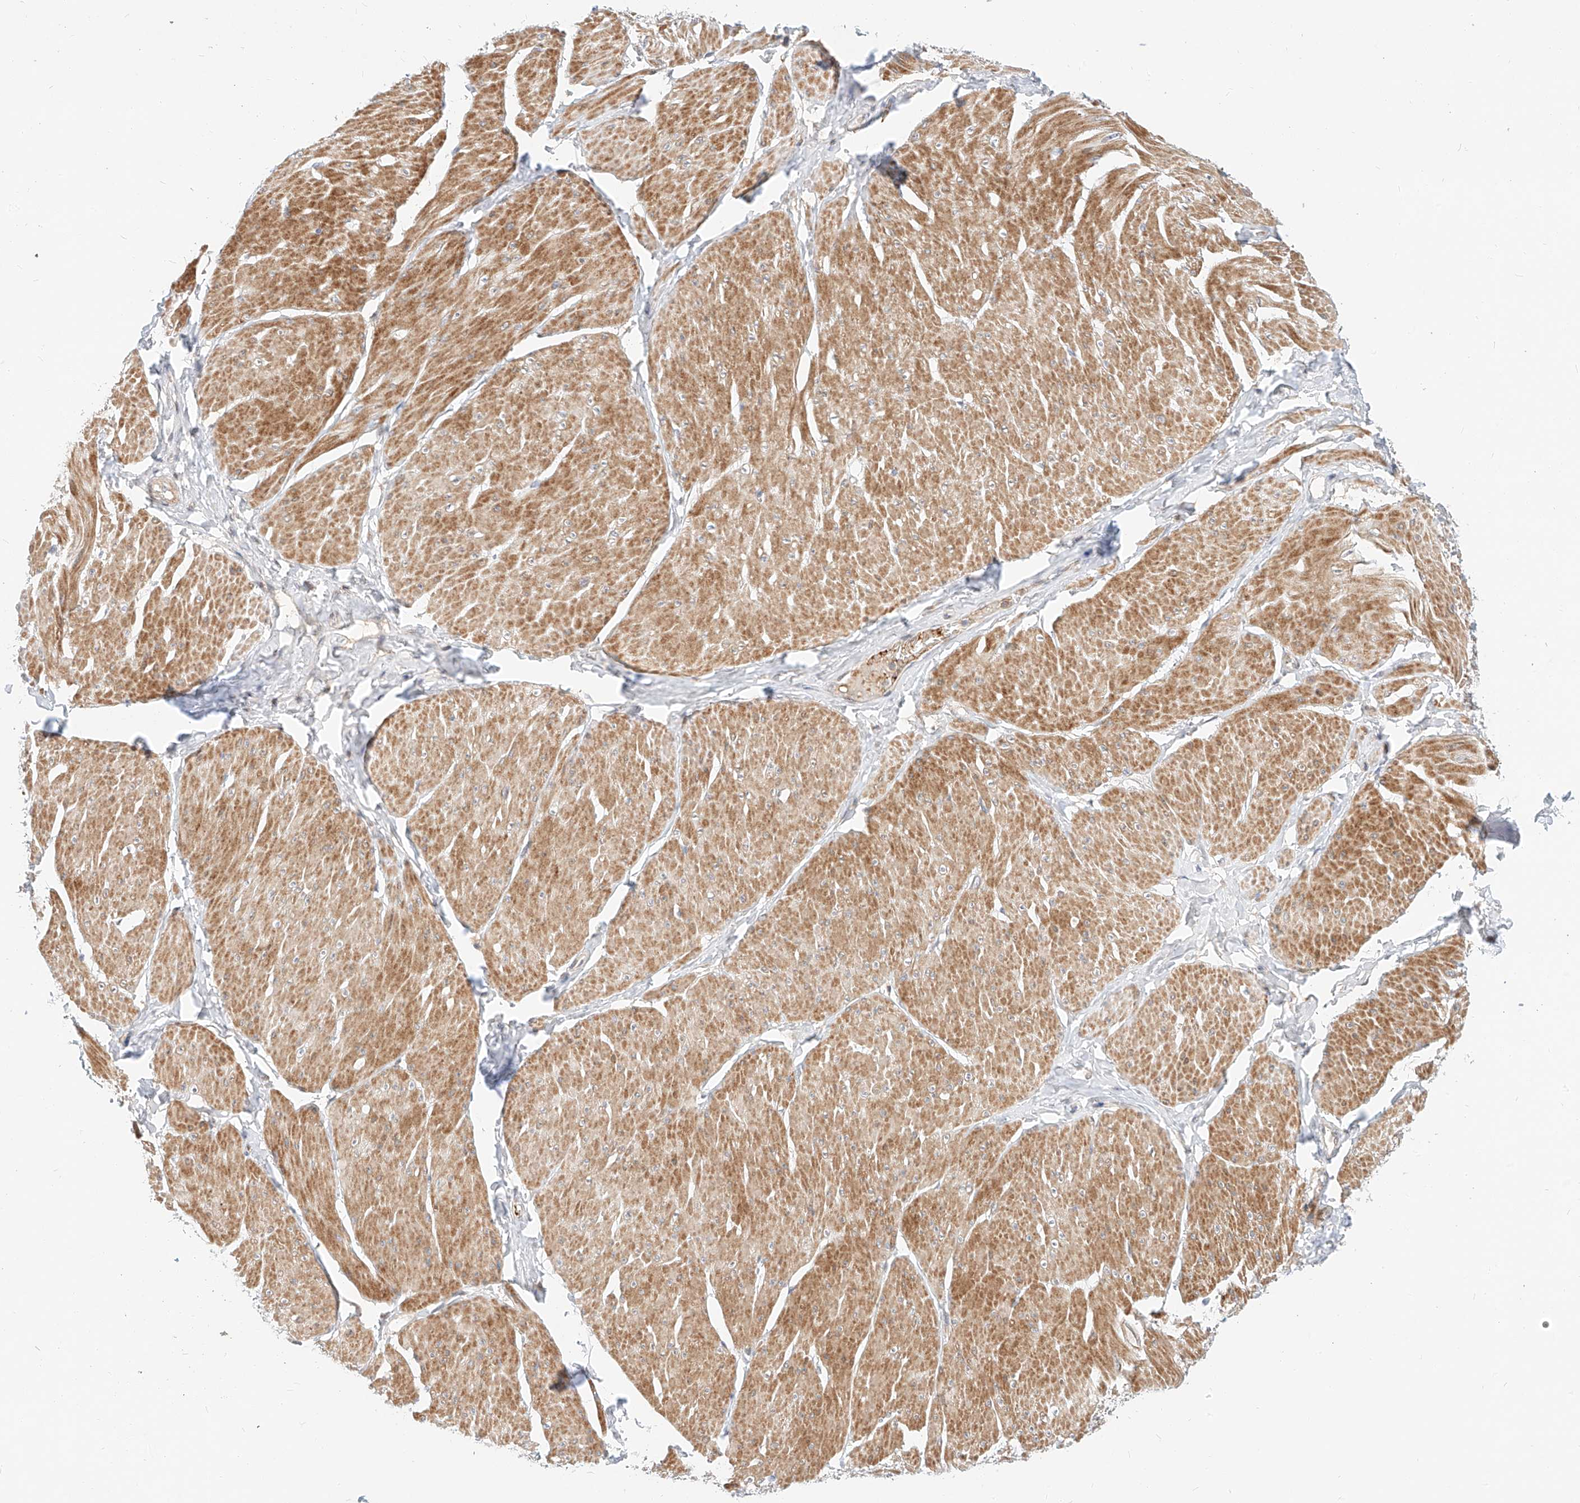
{"staining": {"intensity": "moderate", "quantity": ">75%", "location": "cytoplasmic/membranous"}, "tissue": "smooth muscle", "cell_type": "Smooth muscle cells", "image_type": "normal", "snomed": [{"axis": "morphology", "description": "Urothelial carcinoma, High grade"}, {"axis": "topography", "description": "Urinary bladder"}], "caption": "The immunohistochemical stain shows moderate cytoplasmic/membranous staining in smooth muscle cells of unremarkable smooth muscle. (Brightfield microscopy of DAB IHC at high magnification).", "gene": "CBX8", "patient": {"sex": "male", "age": 46}}